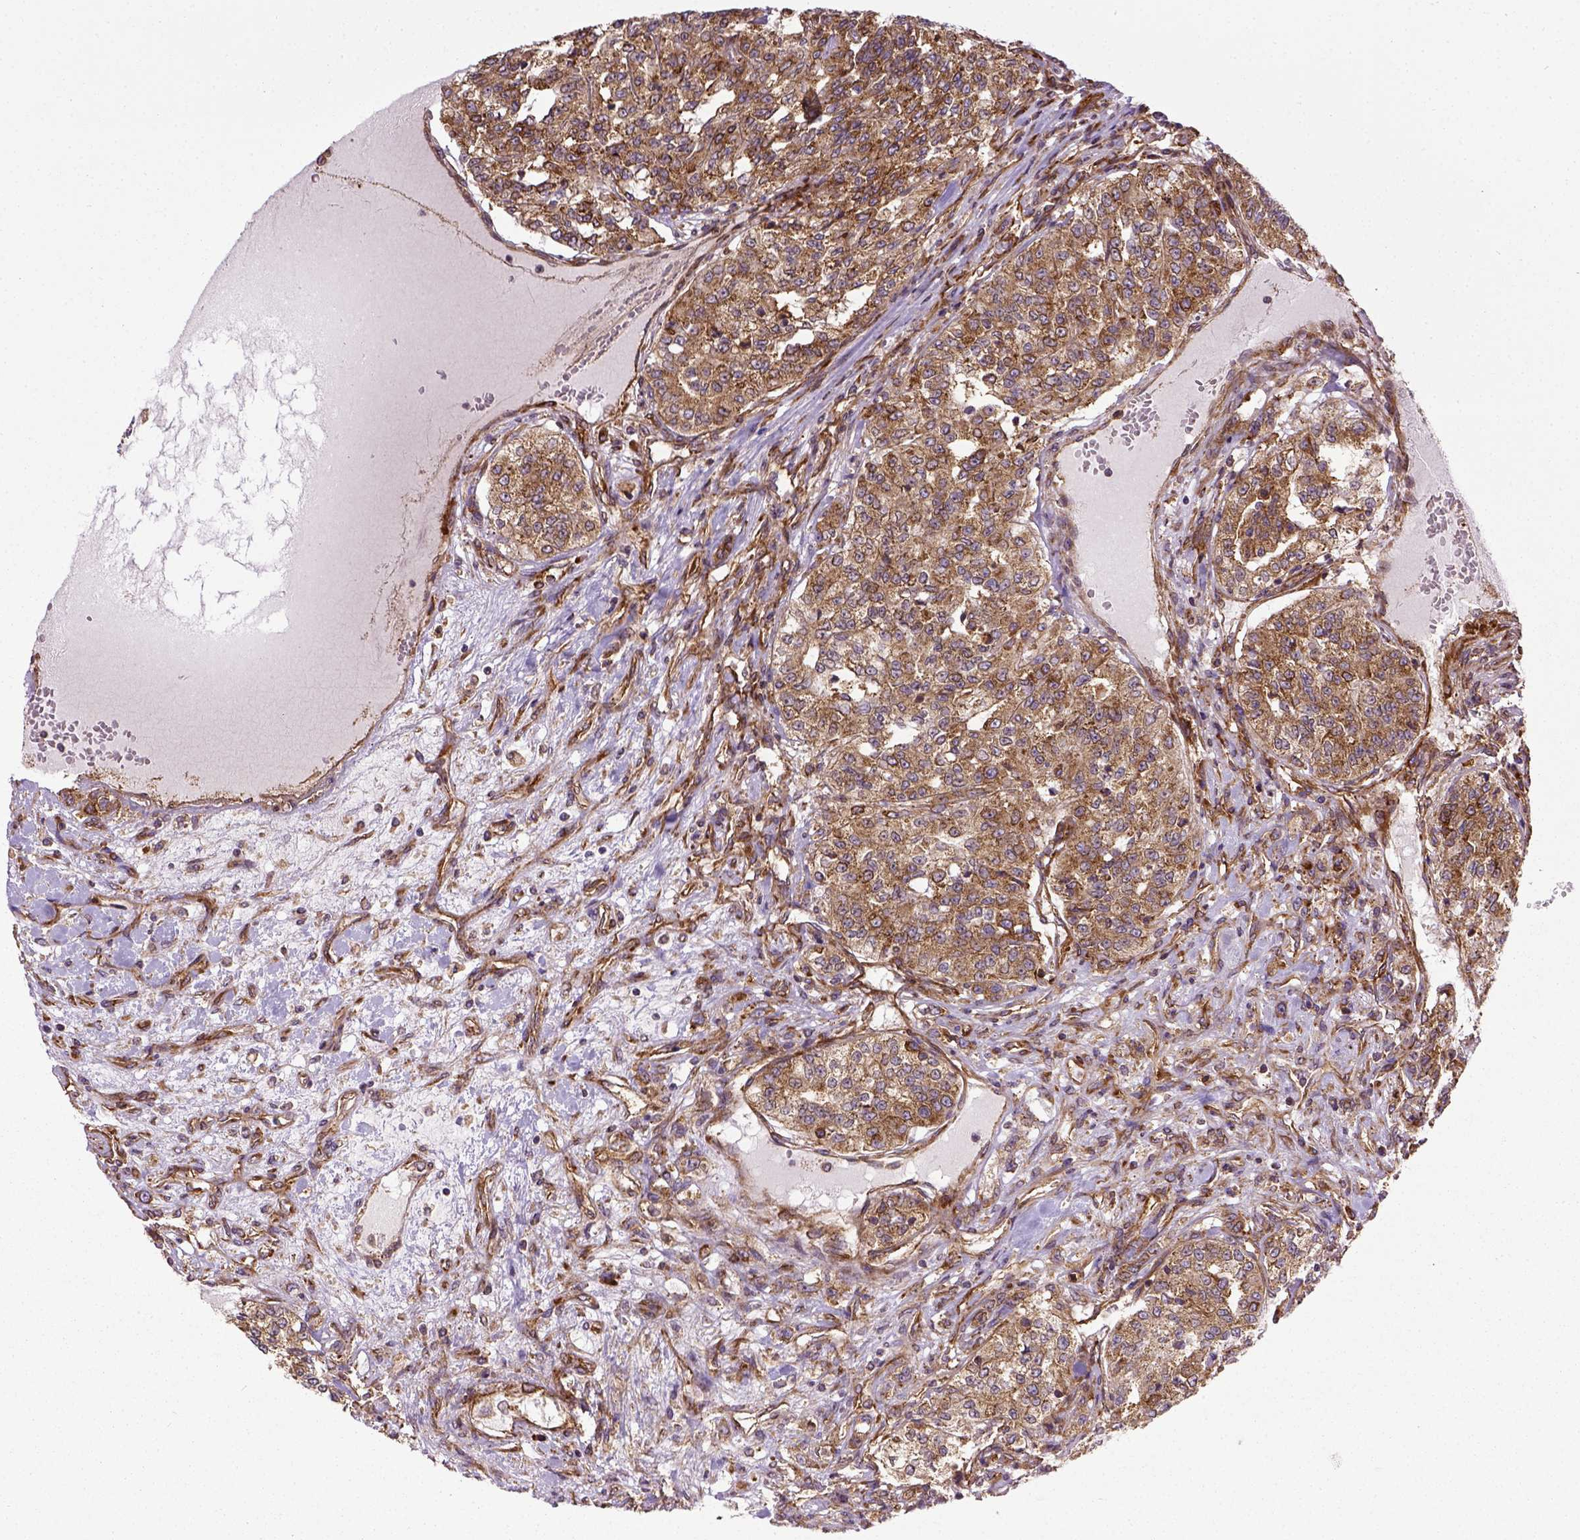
{"staining": {"intensity": "strong", "quantity": ">75%", "location": "cytoplasmic/membranous"}, "tissue": "renal cancer", "cell_type": "Tumor cells", "image_type": "cancer", "snomed": [{"axis": "morphology", "description": "Adenocarcinoma, NOS"}, {"axis": "topography", "description": "Kidney"}], "caption": "Immunohistochemical staining of renal cancer reveals high levels of strong cytoplasmic/membranous protein expression in approximately >75% of tumor cells.", "gene": "CAPRIN1", "patient": {"sex": "female", "age": 63}}